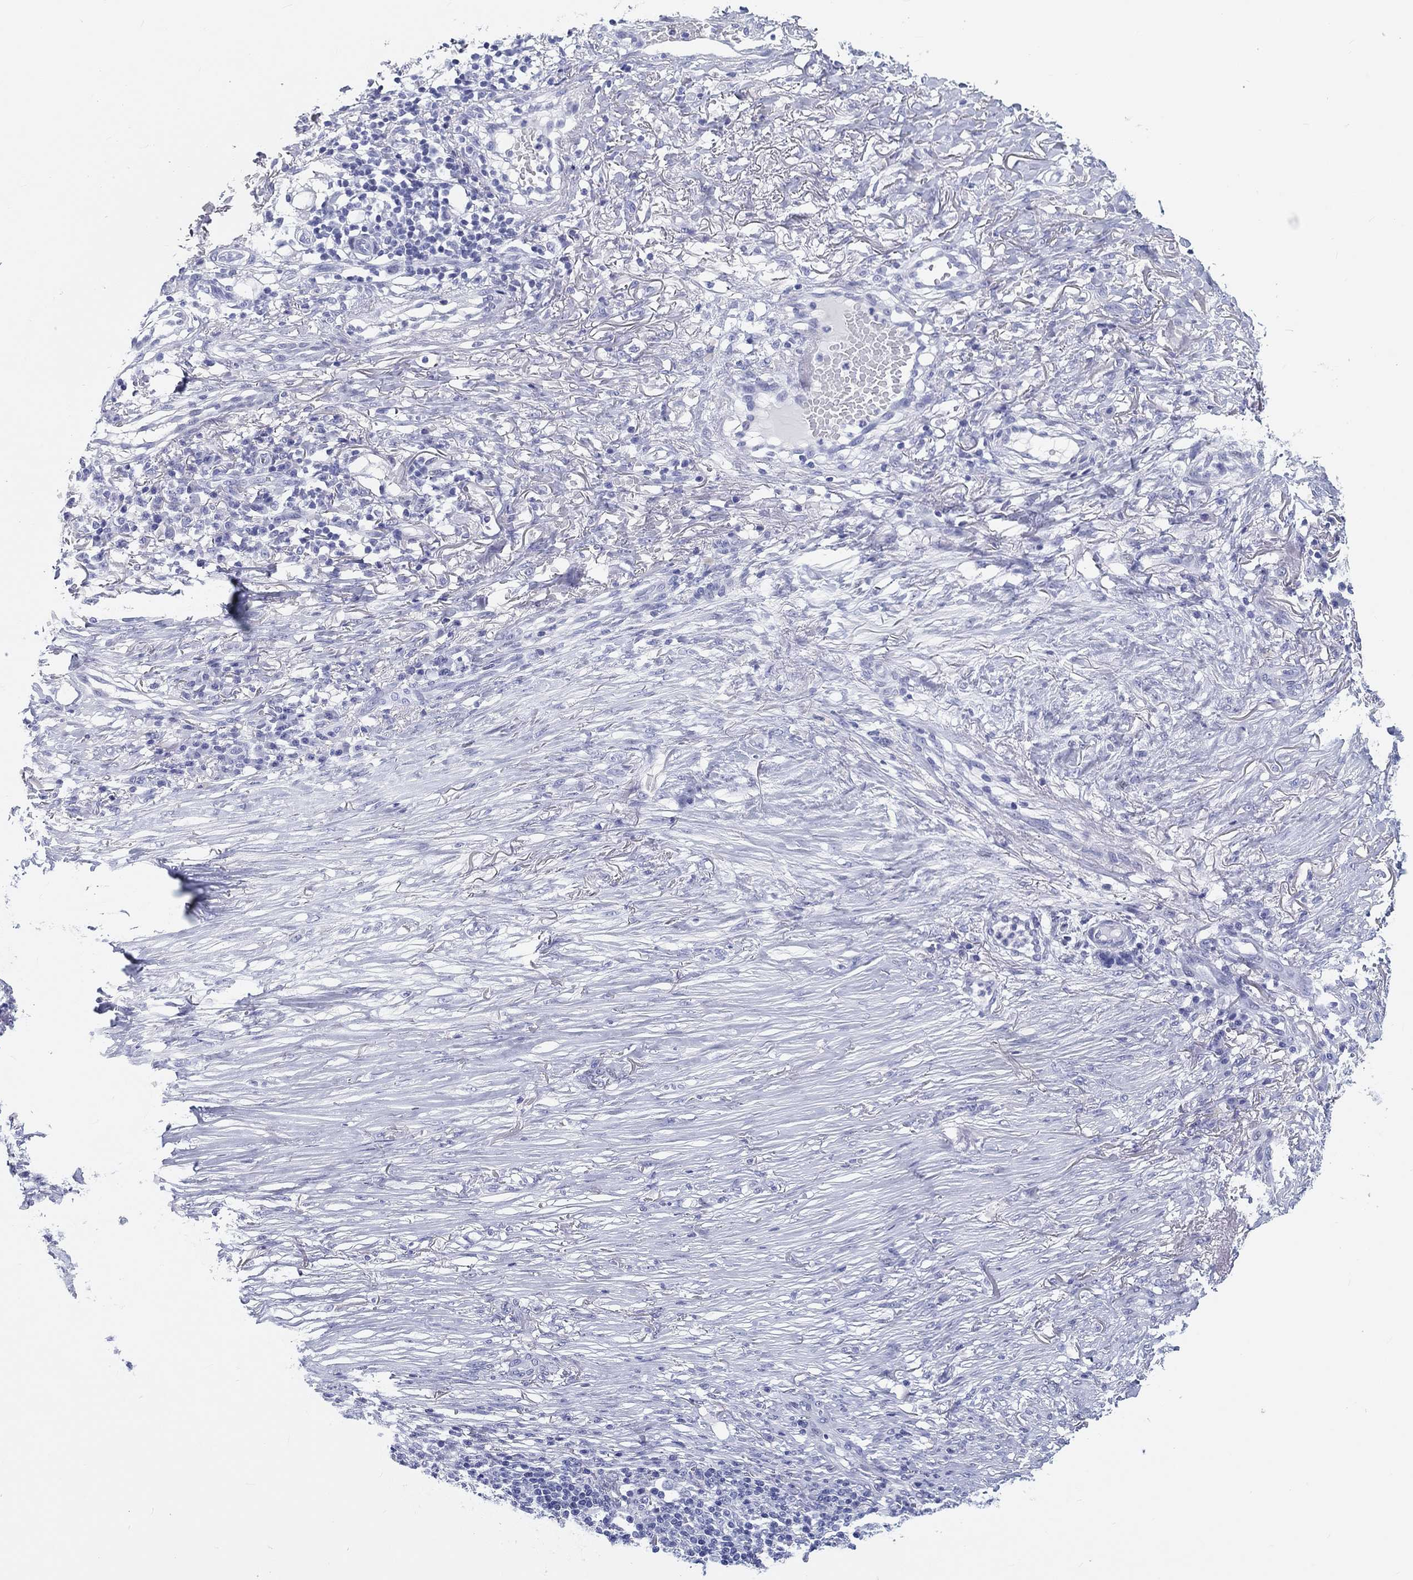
{"staining": {"intensity": "negative", "quantity": "none", "location": "none"}, "tissue": "skin cancer", "cell_type": "Tumor cells", "image_type": "cancer", "snomed": [{"axis": "morphology", "description": "Squamous cell carcinoma, NOS"}, {"axis": "topography", "description": "Skin"}], "caption": "Immunohistochemistry (IHC) of human skin squamous cell carcinoma shows no positivity in tumor cells.", "gene": "H1-1", "patient": {"sex": "male", "age": 70}}